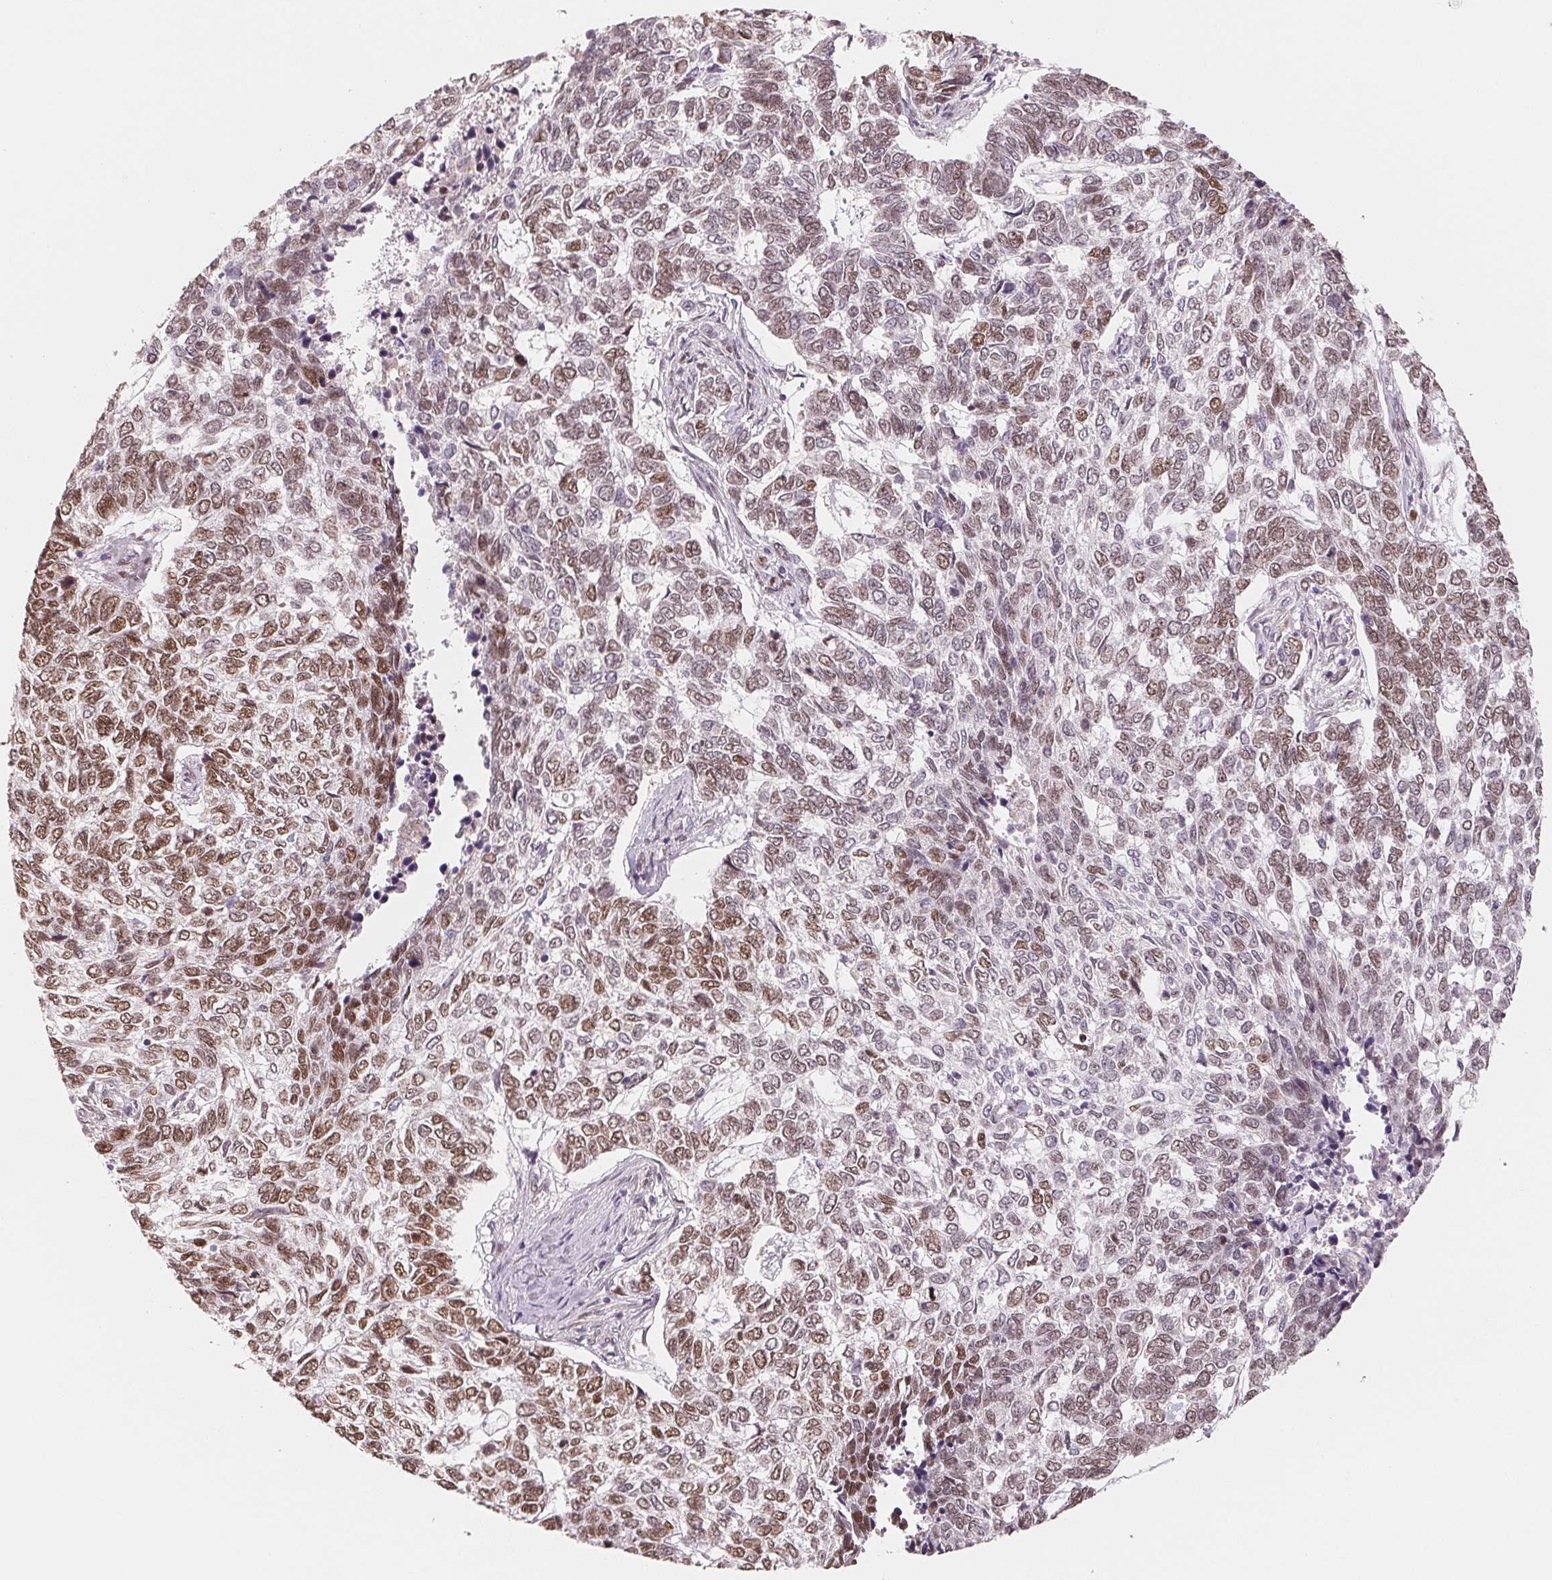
{"staining": {"intensity": "moderate", "quantity": "25%-75%", "location": "nuclear"}, "tissue": "skin cancer", "cell_type": "Tumor cells", "image_type": "cancer", "snomed": [{"axis": "morphology", "description": "Basal cell carcinoma"}, {"axis": "topography", "description": "Skin"}], "caption": "Skin basal cell carcinoma tissue exhibits moderate nuclear expression in approximately 25%-75% of tumor cells, visualized by immunohistochemistry.", "gene": "SMARCD3", "patient": {"sex": "female", "age": 65}}